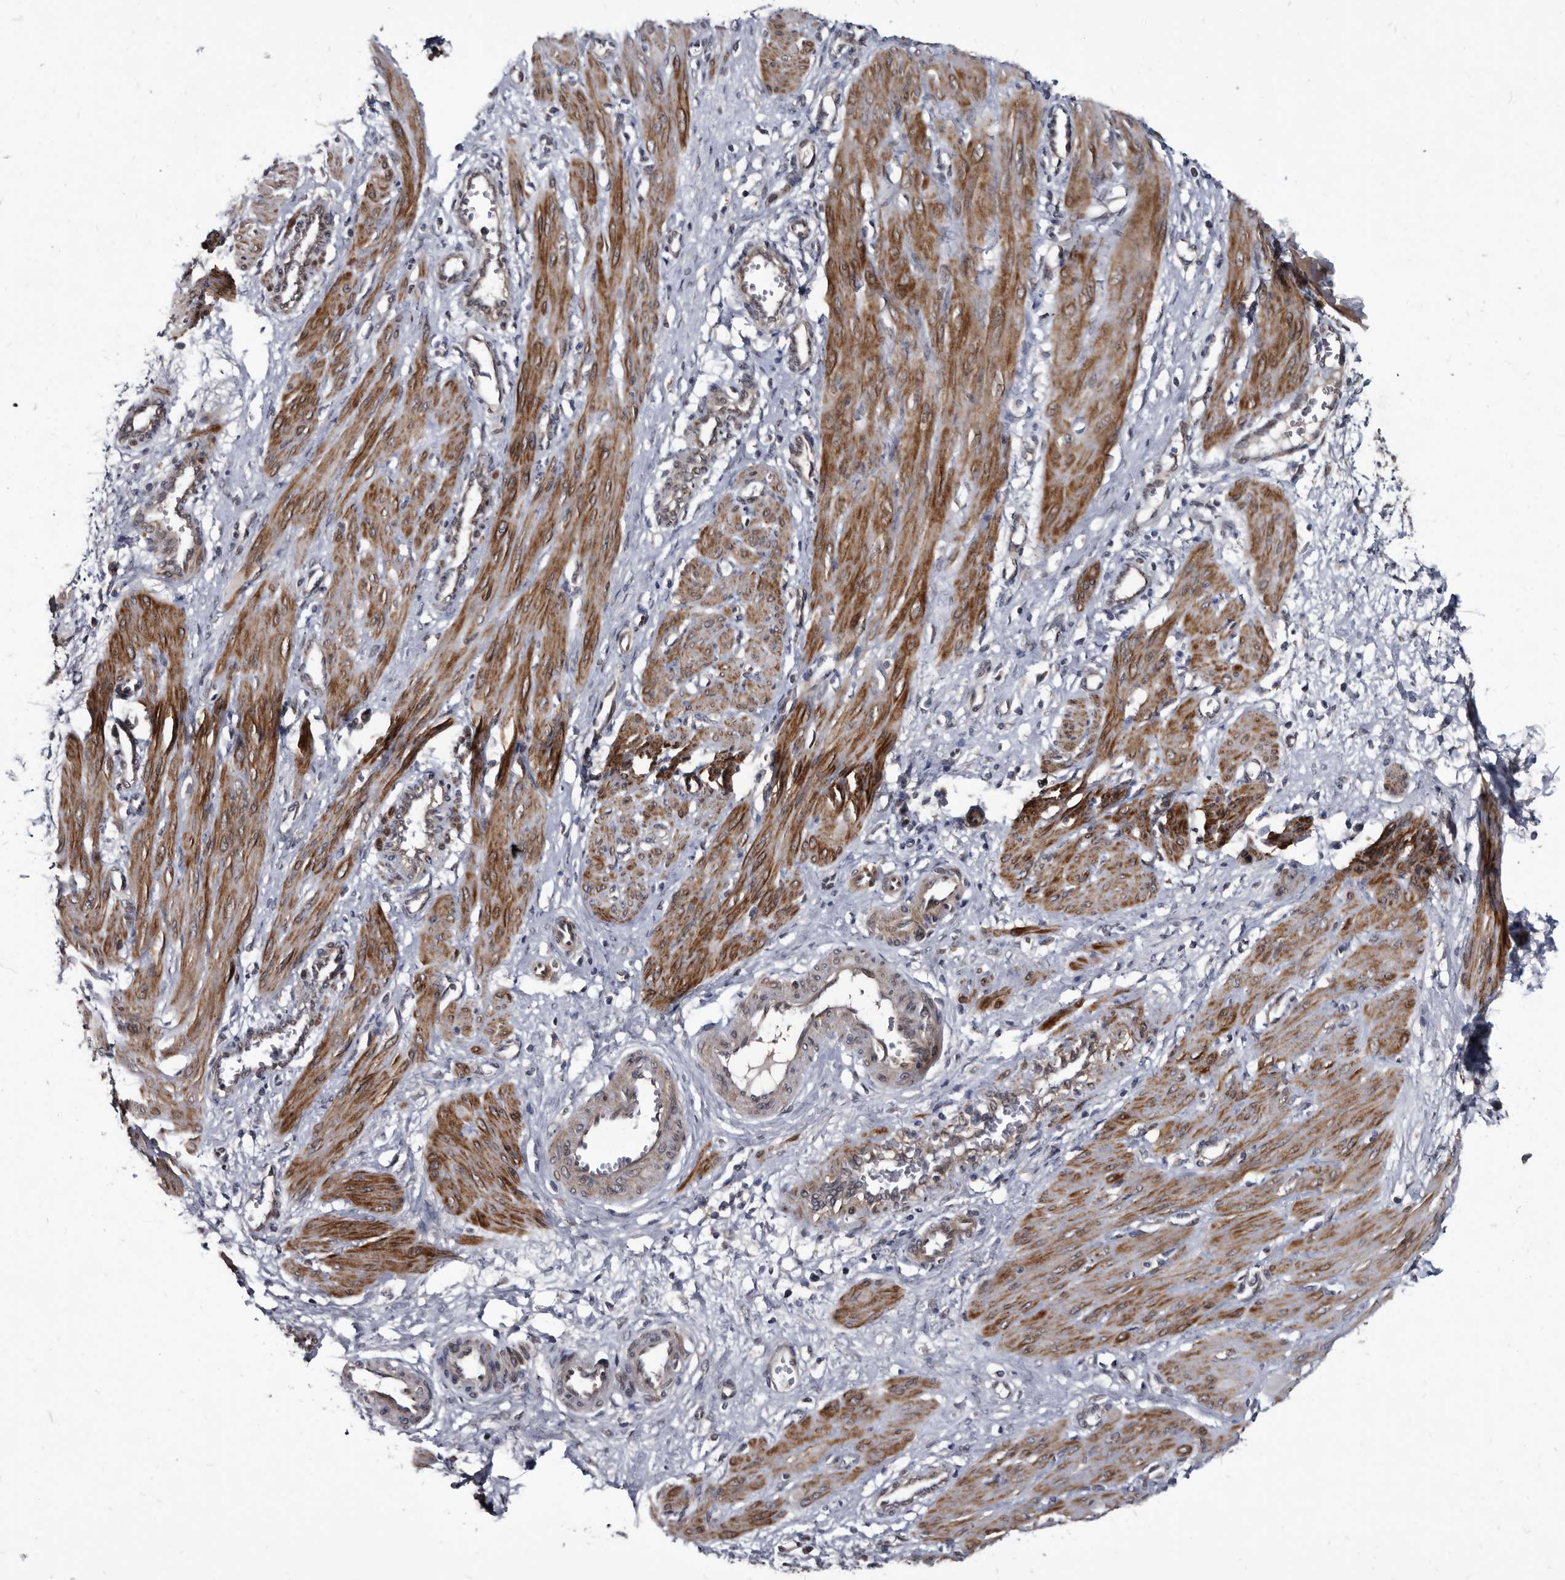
{"staining": {"intensity": "moderate", "quantity": ">75%", "location": "cytoplasmic/membranous"}, "tissue": "smooth muscle", "cell_type": "Smooth muscle cells", "image_type": "normal", "snomed": [{"axis": "morphology", "description": "Normal tissue, NOS"}, {"axis": "topography", "description": "Endometrium"}], "caption": "Human smooth muscle stained with a brown dye displays moderate cytoplasmic/membranous positive staining in about >75% of smooth muscle cells.", "gene": "PROM1", "patient": {"sex": "female", "age": 33}}